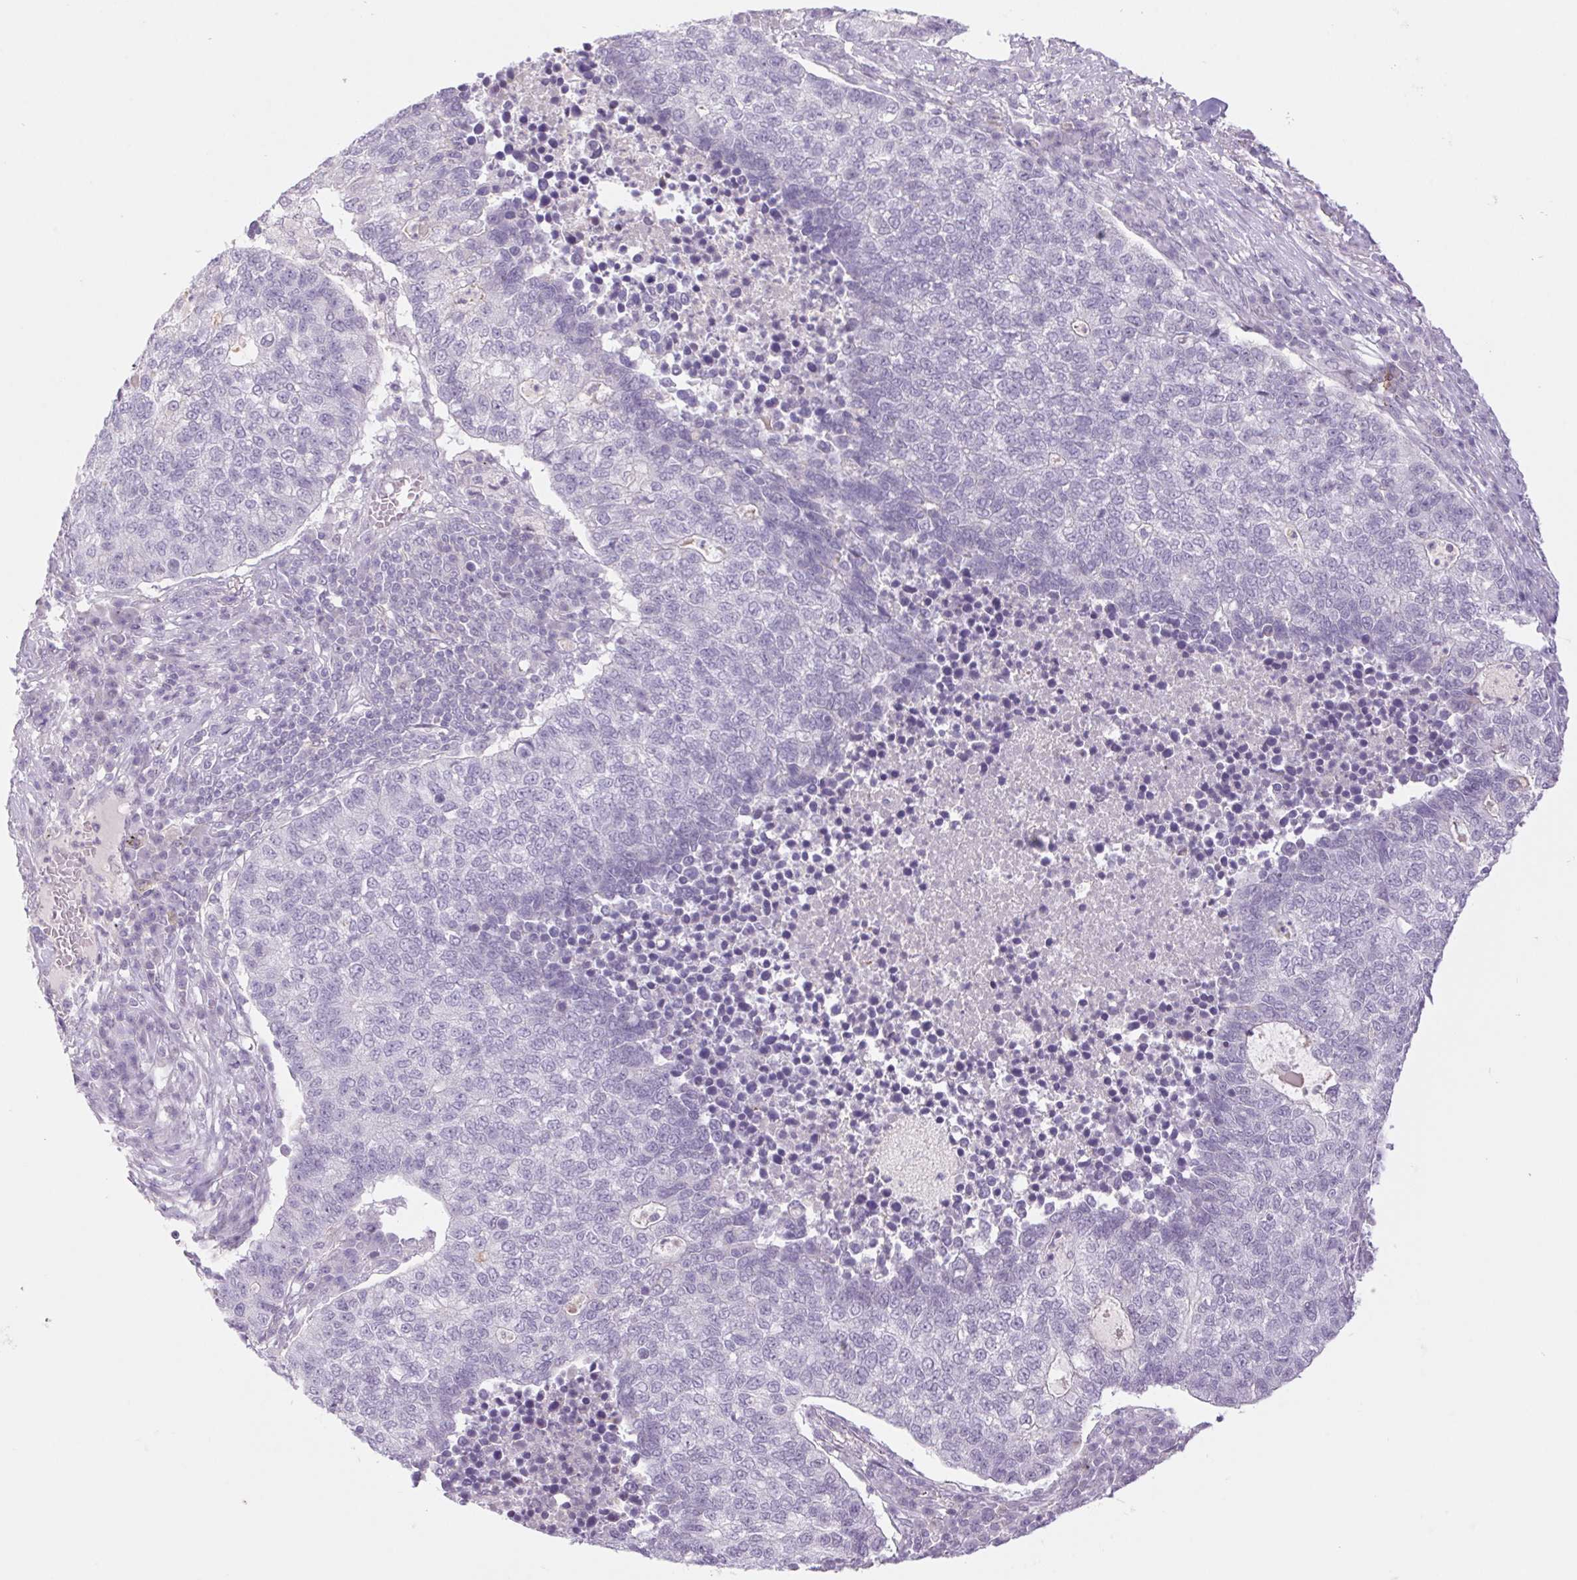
{"staining": {"intensity": "negative", "quantity": "none", "location": "none"}, "tissue": "lung cancer", "cell_type": "Tumor cells", "image_type": "cancer", "snomed": [{"axis": "morphology", "description": "Adenocarcinoma, NOS"}, {"axis": "topography", "description": "Lung"}], "caption": "Immunohistochemistry (IHC) histopathology image of neoplastic tissue: human lung cancer stained with DAB shows no significant protein staining in tumor cells.", "gene": "KRT1", "patient": {"sex": "male", "age": 57}}